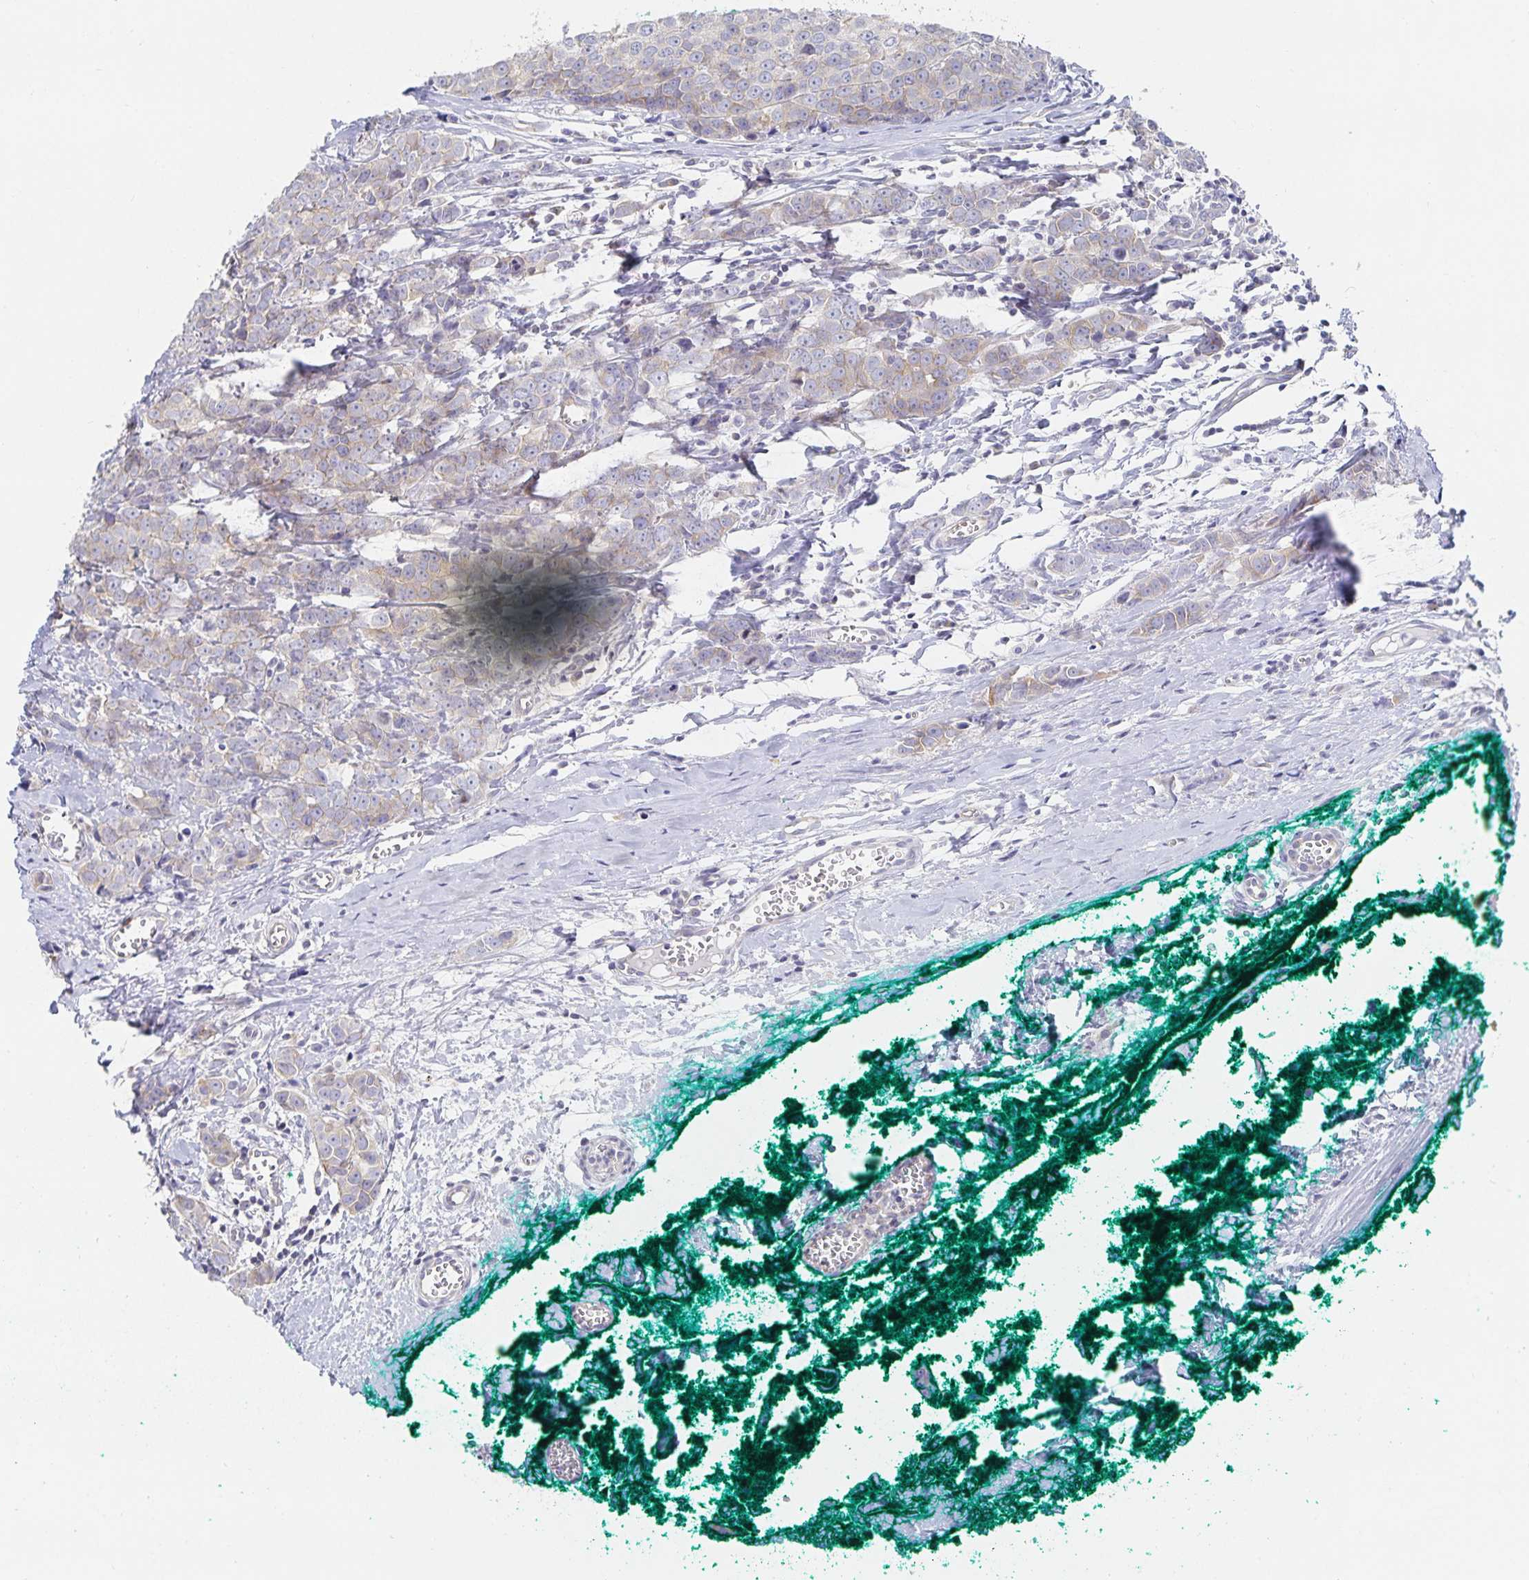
{"staining": {"intensity": "negative", "quantity": "none", "location": "none"}, "tissue": "breast cancer", "cell_type": "Tumor cells", "image_type": "cancer", "snomed": [{"axis": "morphology", "description": "Duct carcinoma"}, {"axis": "topography", "description": "Breast"}], "caption": "This is an immunohistochemistry (IHC) histopathology image of breast intraductal carcinoma. There is no positivity in tumor cells.", "gene": "SFTPA1", "patient": {"sex": "female", "age": 80}}